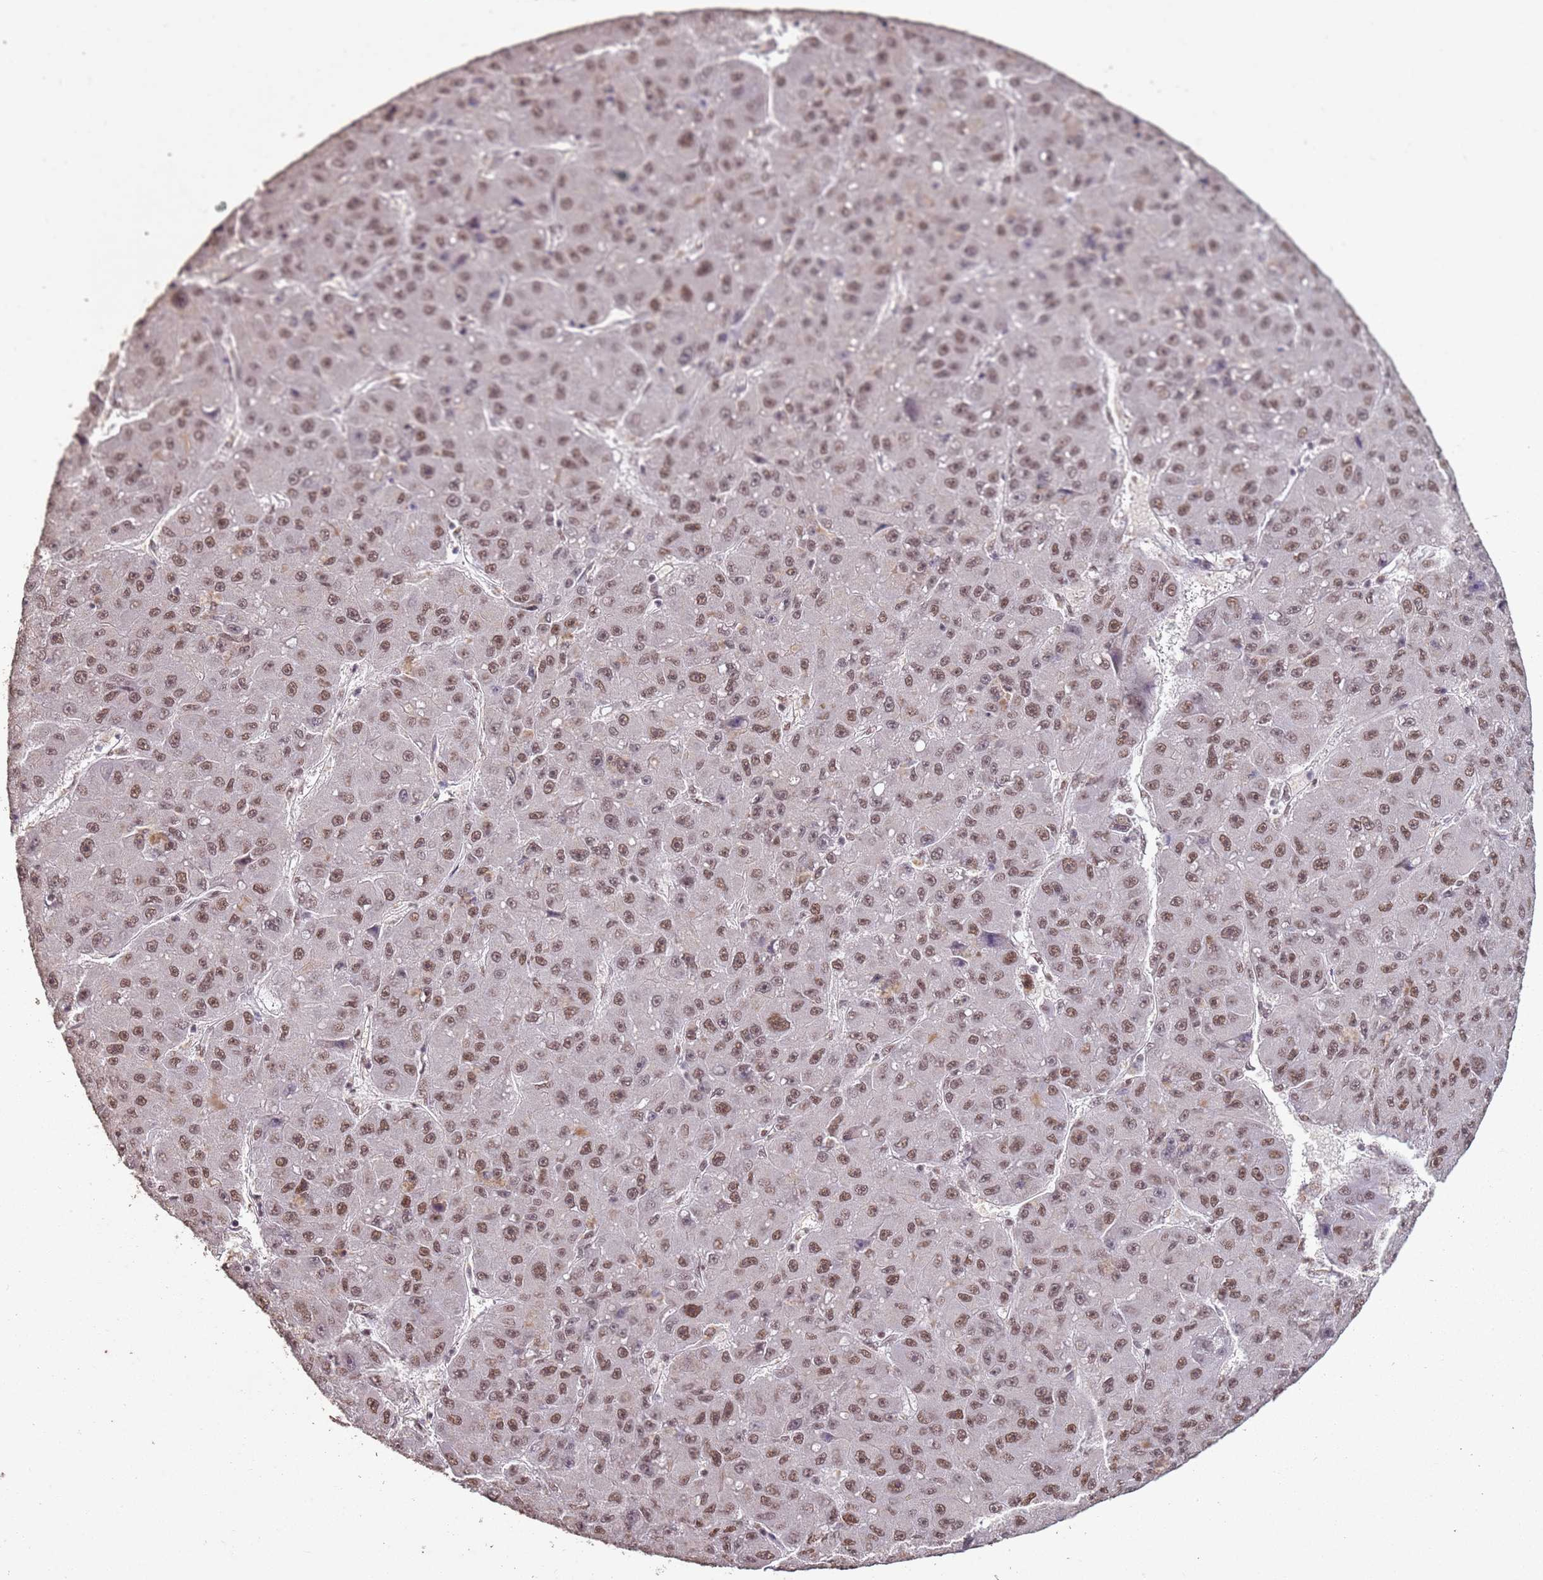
{"staining": {"intensity": "moderate", "quantity": ">75%", "location": "nuclear"}, "tissue": "liver cancer", "cell_type": "Tumor cells", "image_type": "cancer", "snomed": [{"axis": "morphology", "description": "Carcinoma, Hepatocellular, NOS"}, {"axis": "topography", "description": "Liver"}], "caption": "Approximately >75% of tumor cells in human hepatocellular carcinoma (liver) reveal moderate nuclear protein staining as visualized by brown immunohistochemical staining.", "gene": "ARL14EP", "patient": {"sex": "male", "age": 67}}